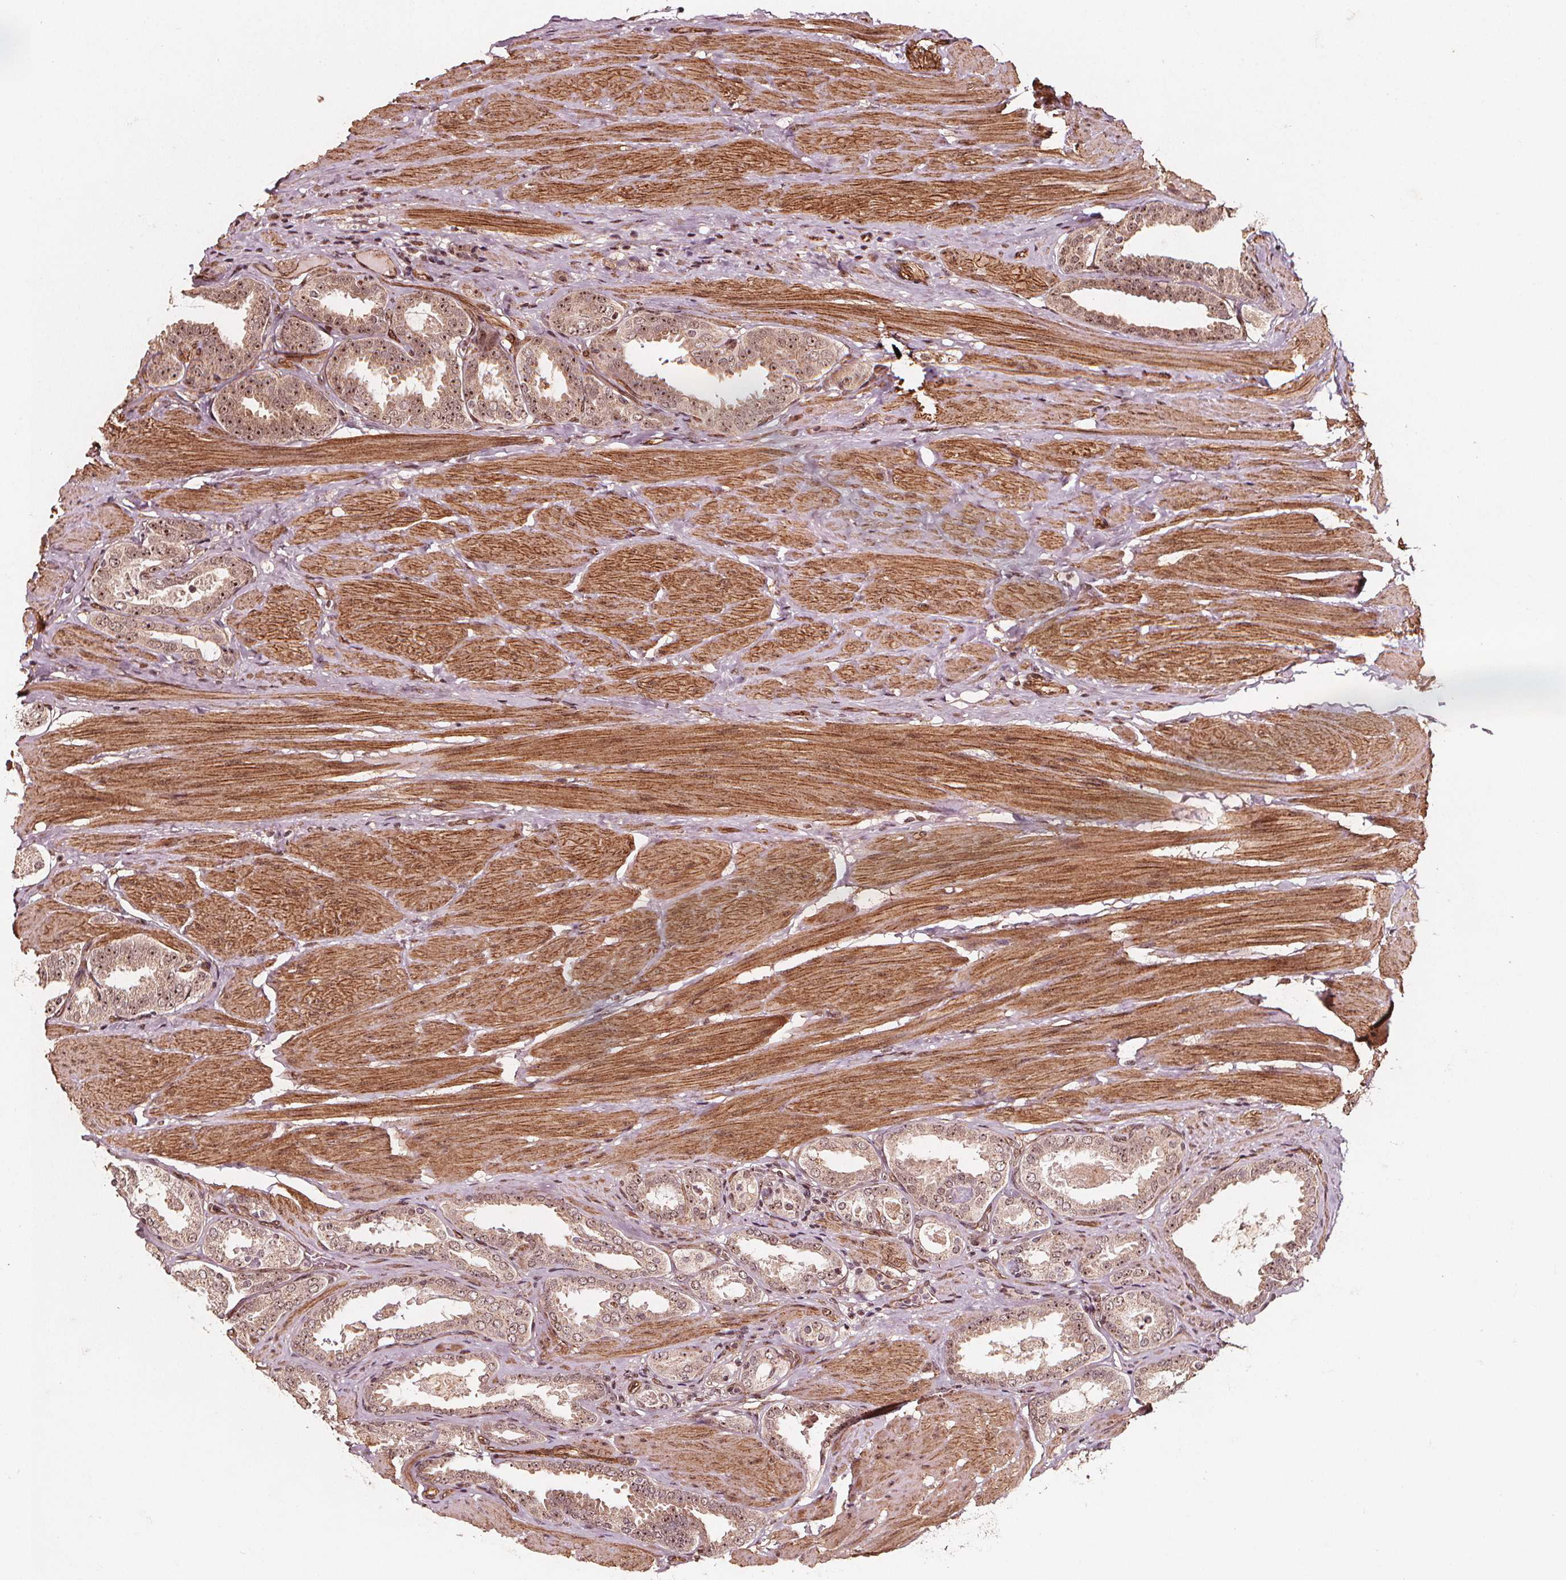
{"staining": {"intensity": "weak", "quantity": ">75%", "location": "cytoplasmic/membranous,nuclear"}, "tissue": "prostate cancer", "cell_type": "Tumor cells", "image_type": "cancer", "snomed": [{"axis": "morphology", "description": "Adenocarcinoma, High grade"}, {"axis": "topography", "description": "Prostate"}], "caption": "A micrograph of adenocarcinoma (high-grade) (prostate) stained for a protein shows weak cytoplasmic/membranous and nuclear brown staining in tumor cells. (brown staining indicates protein expression, while blue staining denotes nuclei).", "gene": "EXOSC9", "patient": {"sex": "male", "age": 63}}